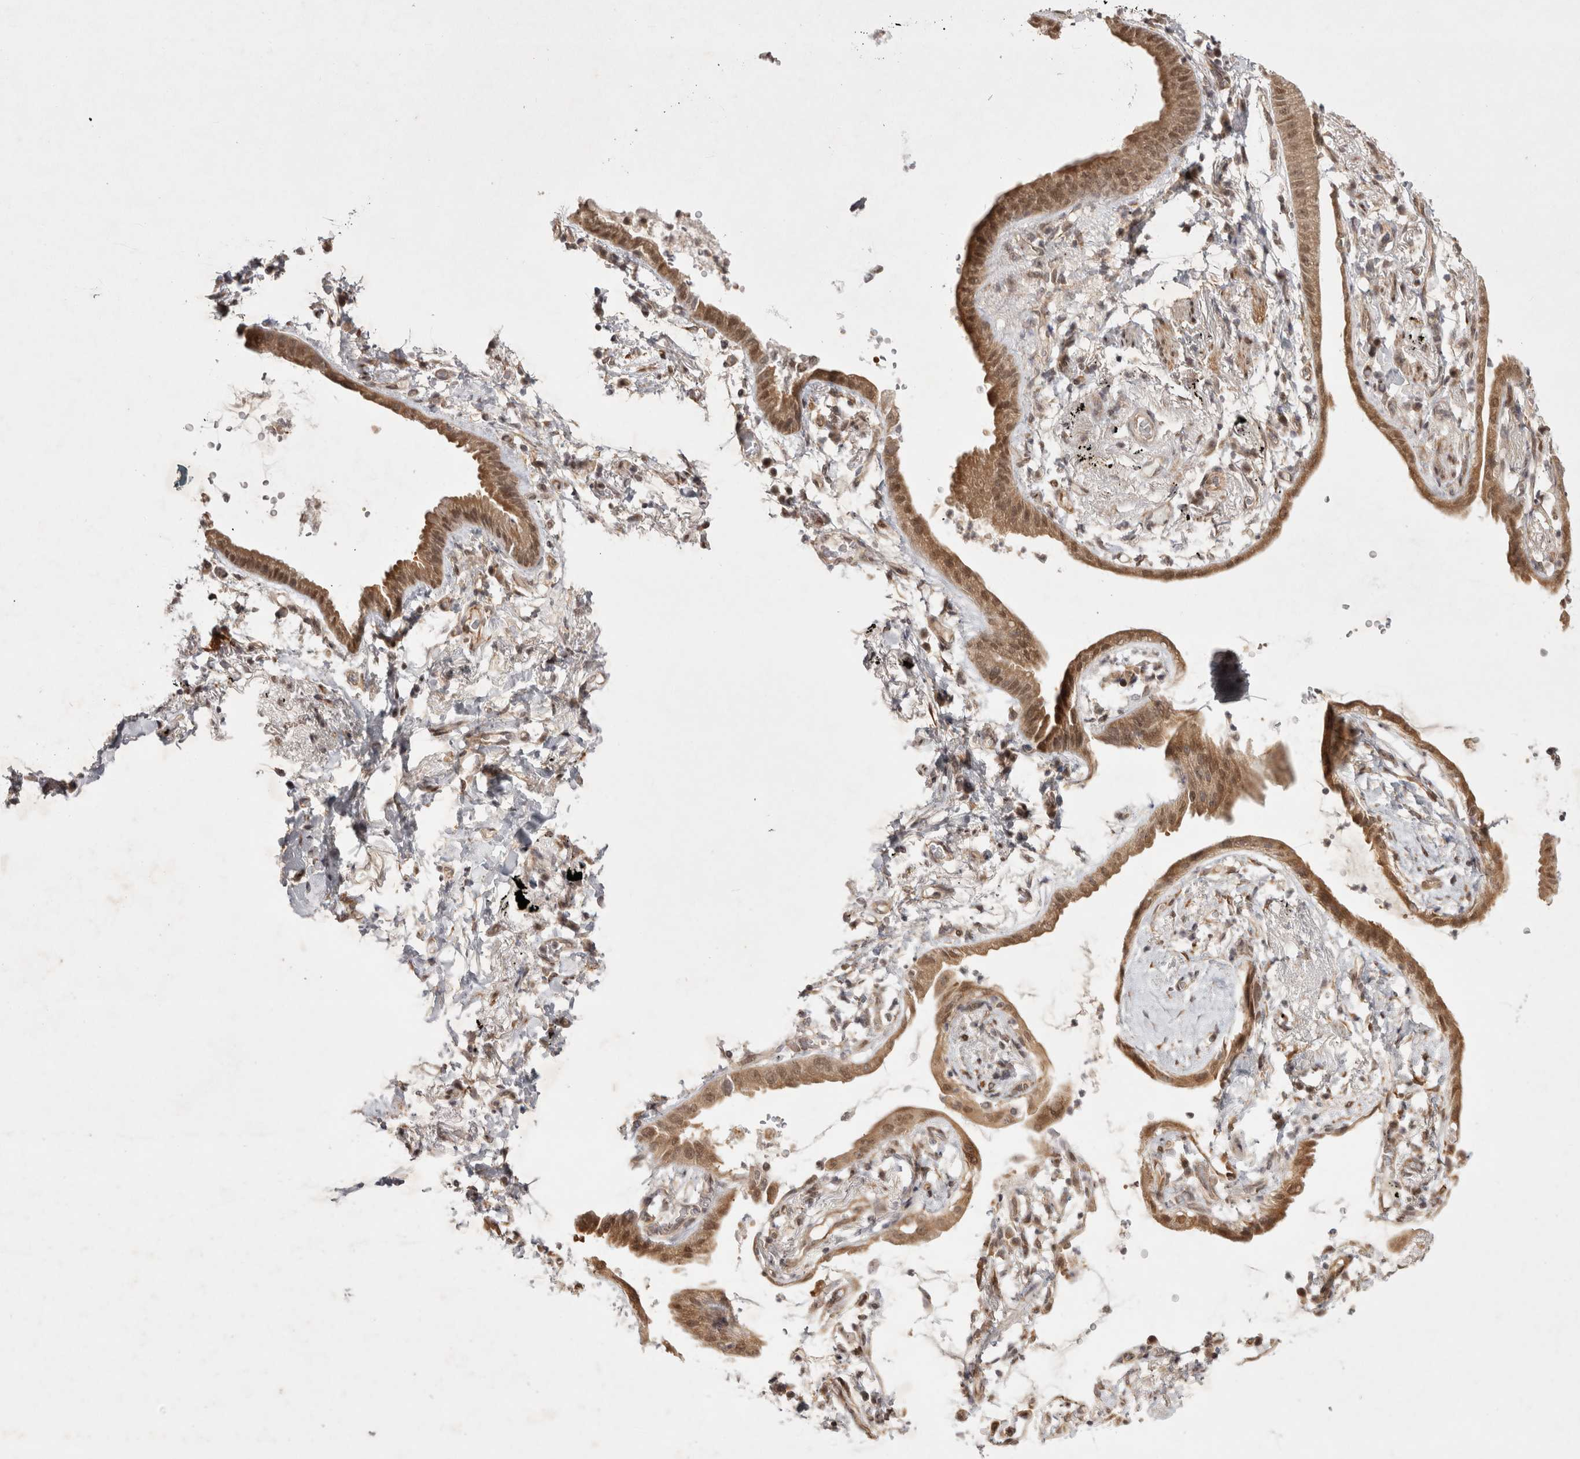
{"staining": {"intensity": "moderate", "quantity": ">75%", "location": "cytoplasmic/membranous,nuclear"}, "tissue": "lung cancer", "cell_type": "Tumor cells", "image_type": "cancer", "snomed": [{"axis": "morphology", "description": "Adenocarcinoma, NOS"}, {"axis": "topography", "description": "Lung"}], "caption": "Moderate cytoplasmic/membranous and nuclear protein positivity is identified in approximately >75% of tumor cells in lung cancer.", "gene": "ZNF318", "patient": {"sex": "female", "age": 70}}